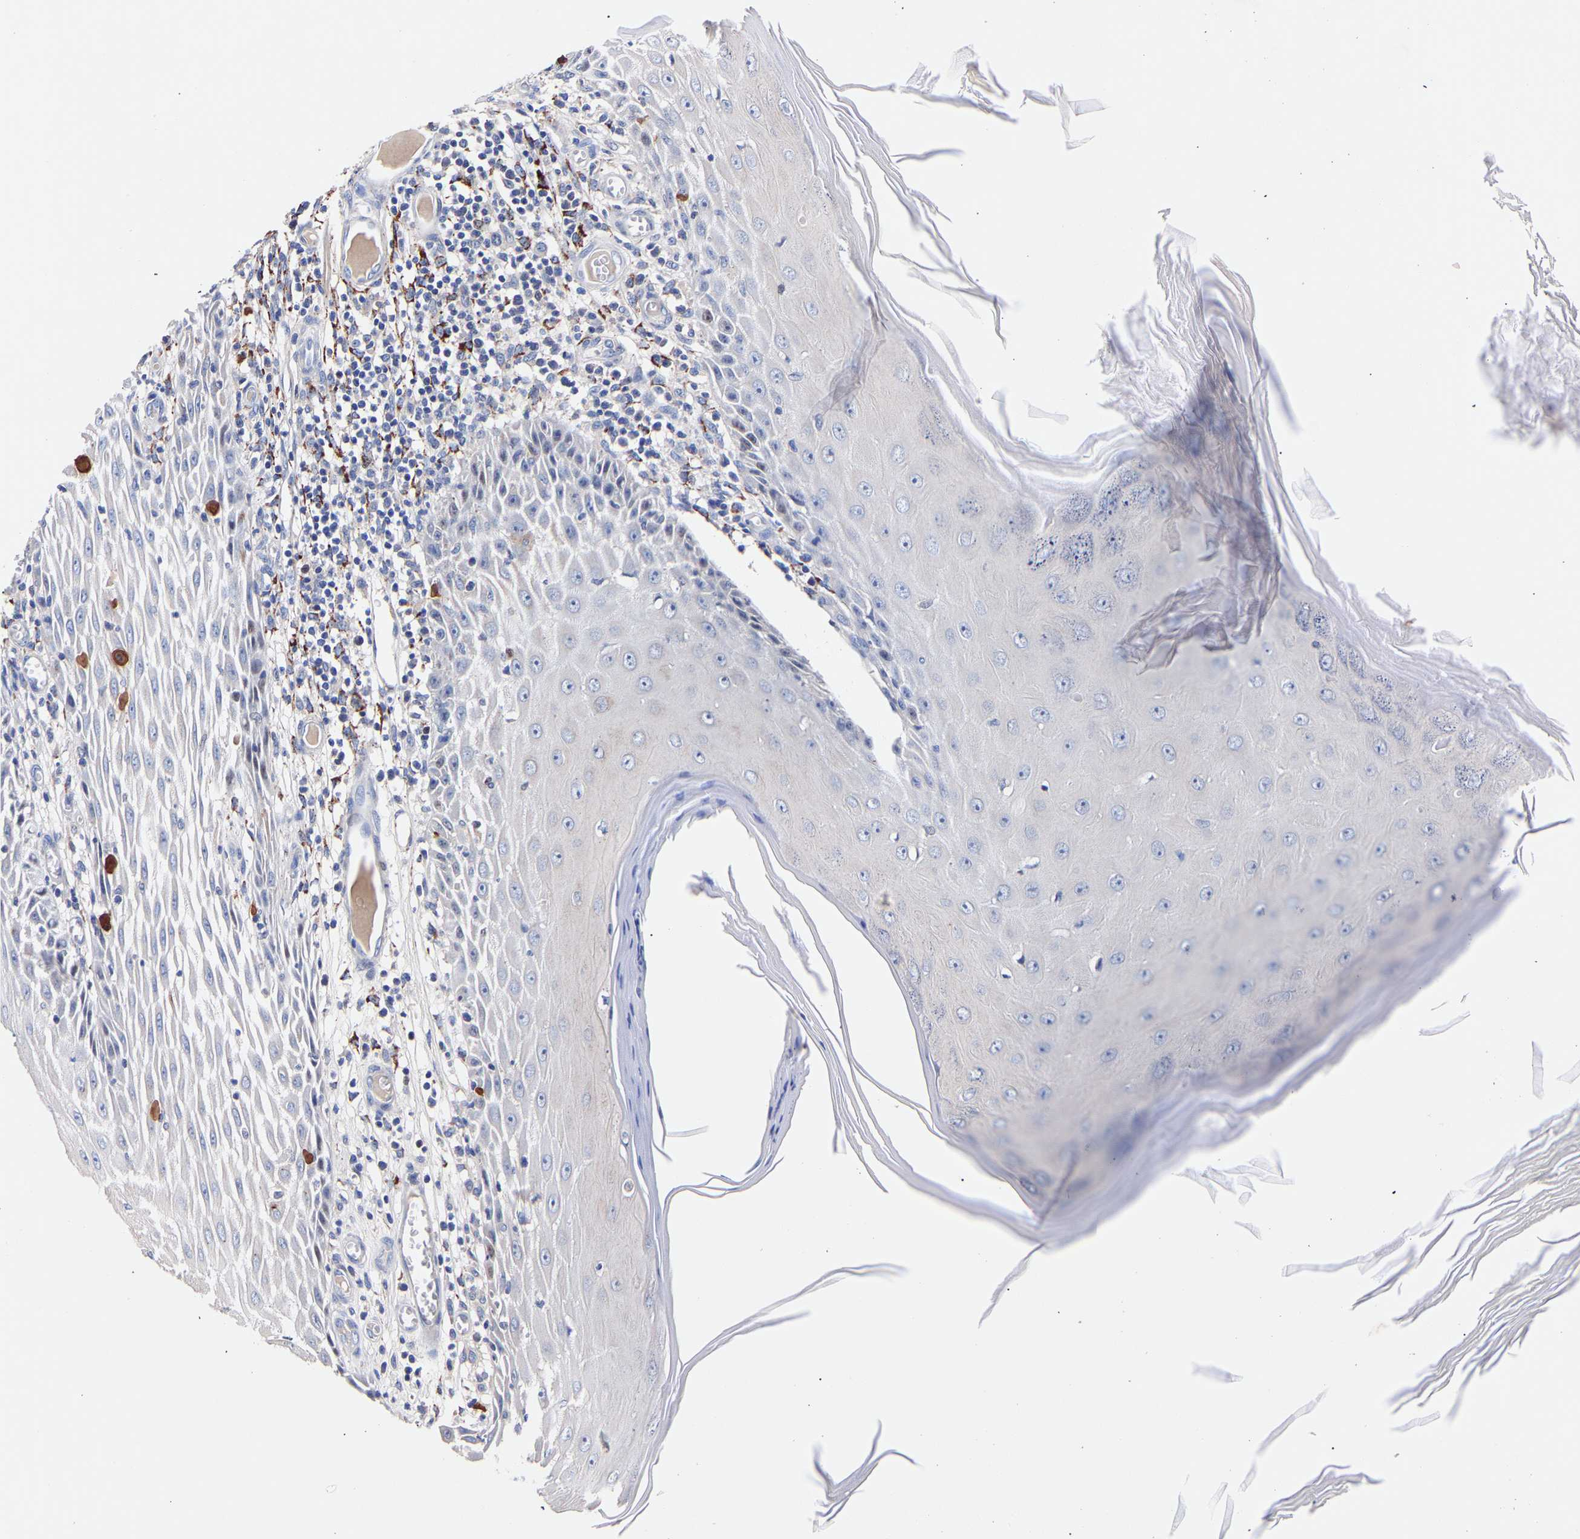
{"staining": {"intensity": "negative", "quantity": "none", "location": "none"}, "tissue": "skin cancer", "cell_type": "Tumor cells", "image_type": "cancer", "snomed": [{"axis": "morphology", "description": "Squamous cell carcinoma, NOS"}, {"axis": "topography", "description": "Skin"}], "caption": "Histopathology image shows no significant protein staining in tumor cells of squamous cell carcinoma (skin).", "gene": "SEM1", "patient": {"sex": "female", "age": 73}}